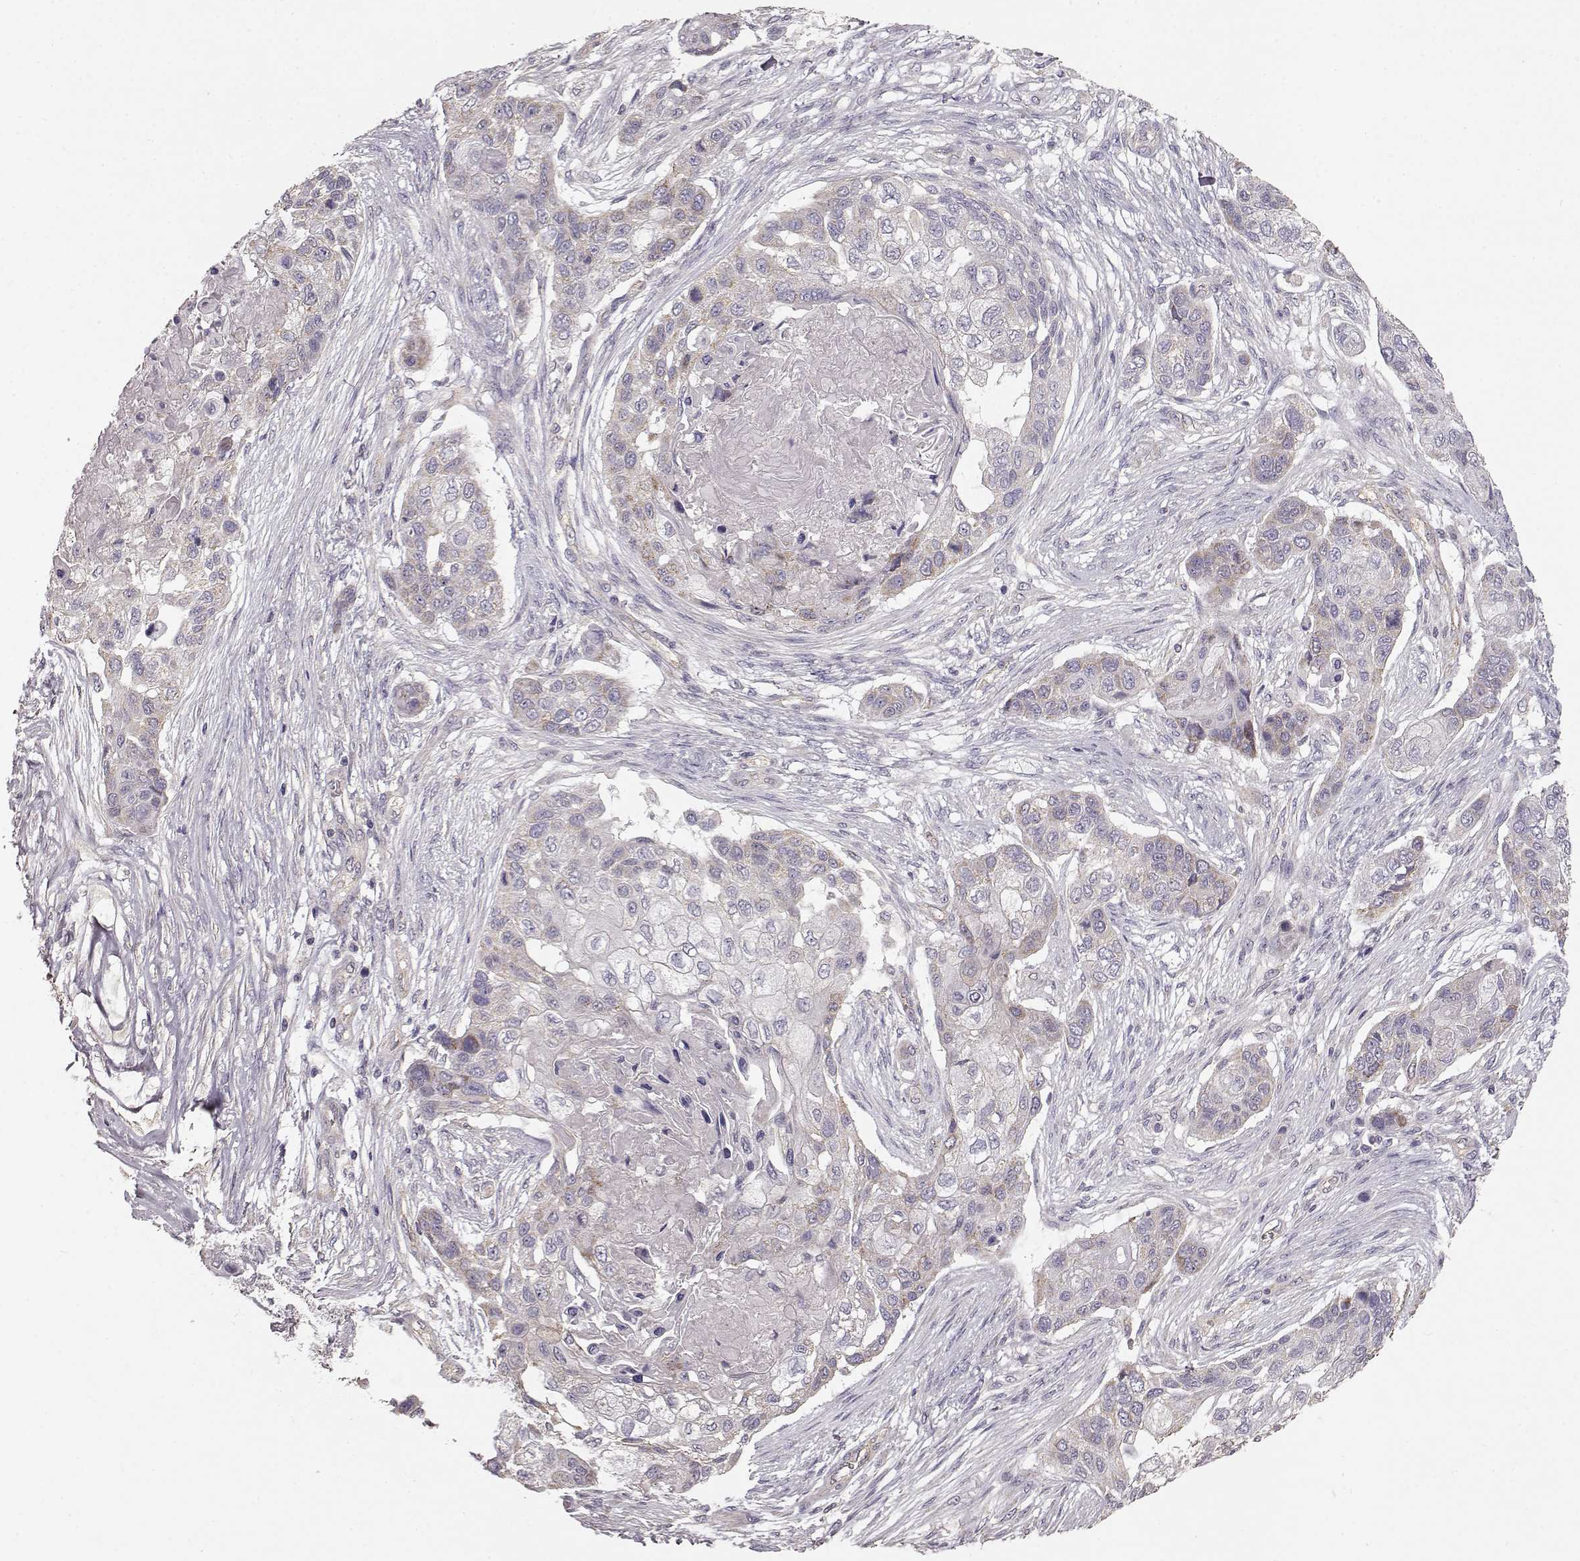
{"staining": {"intensity": "moderate", "quantity": "<25%", "location": "cytoplasmic/membranous"}, "tissue": "lung cancer", "cell_type": "Tumor cells", "image_type": "cancer", "snomed": [{"axis": "morphology", "description": "Squamous cell carcinoma, NOS"}, {"axis": "topography", "description": "Lung"}], "caption": "Immunohistochemical staining of lung cancer demonstrates low levels of moderate cytoplasmic/membranous protein staining in approximately <25% of tumor cells.", "gene": "ERBB3", "patient": {"sex": "male", "age": 69}}